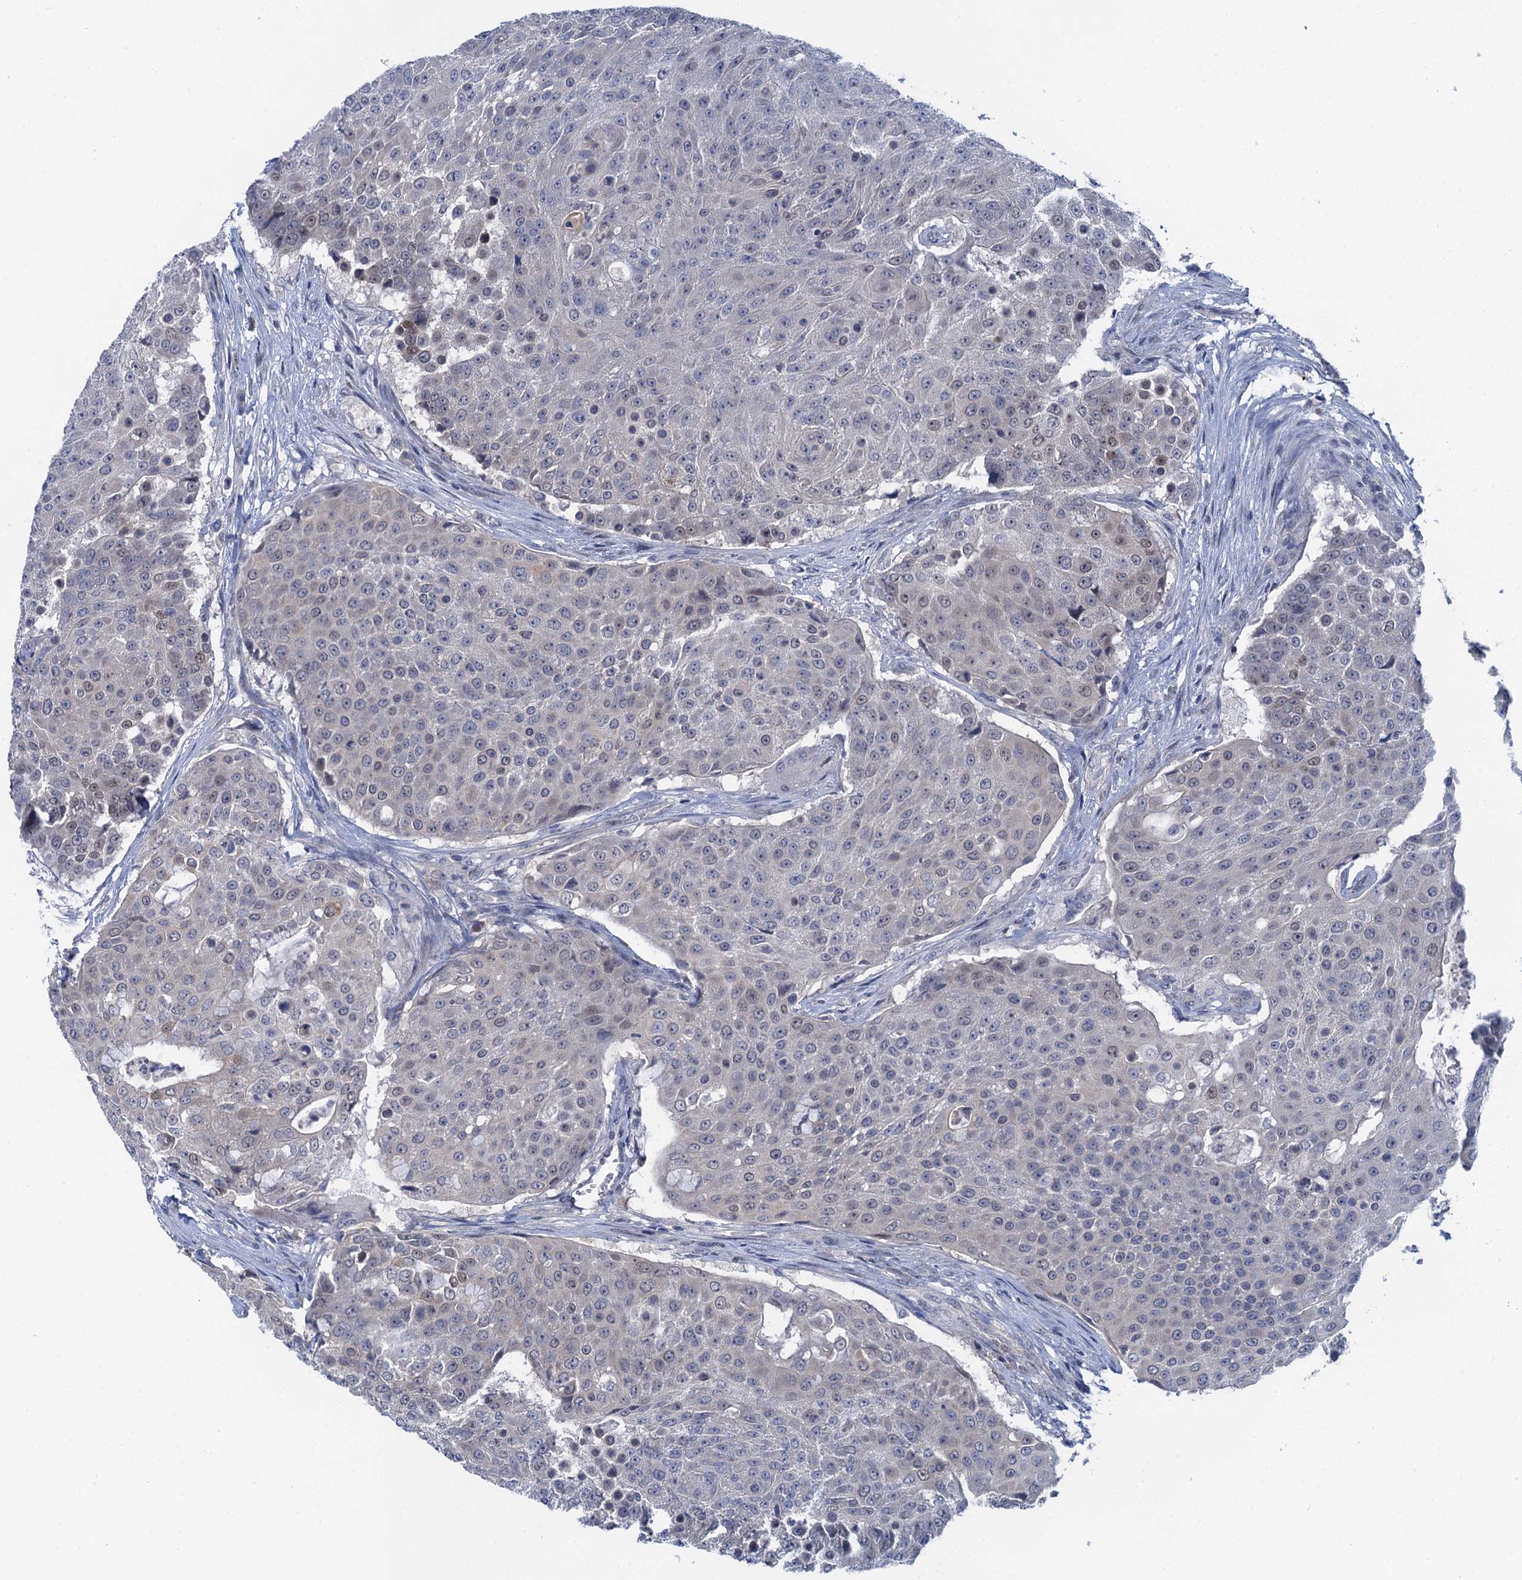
{"staining": {"intensity": "negative", "quantity": "none", "location": "none"}, "tissue": "urothelial cancer", "cell_type": "Tumor cells", "image_type": "cancer", "snomed": [{"axis": "morphology", "description": "Urothelial carcinoma, High grade"}, {"axis": "topography", "description": "Urinary bladder"}], "caption": "There is no significant expression in tumor cells of high-grade urothelial carcinoma.", "gene": "MRFAP1", "patient": {"sex": "female", "age": 63}}